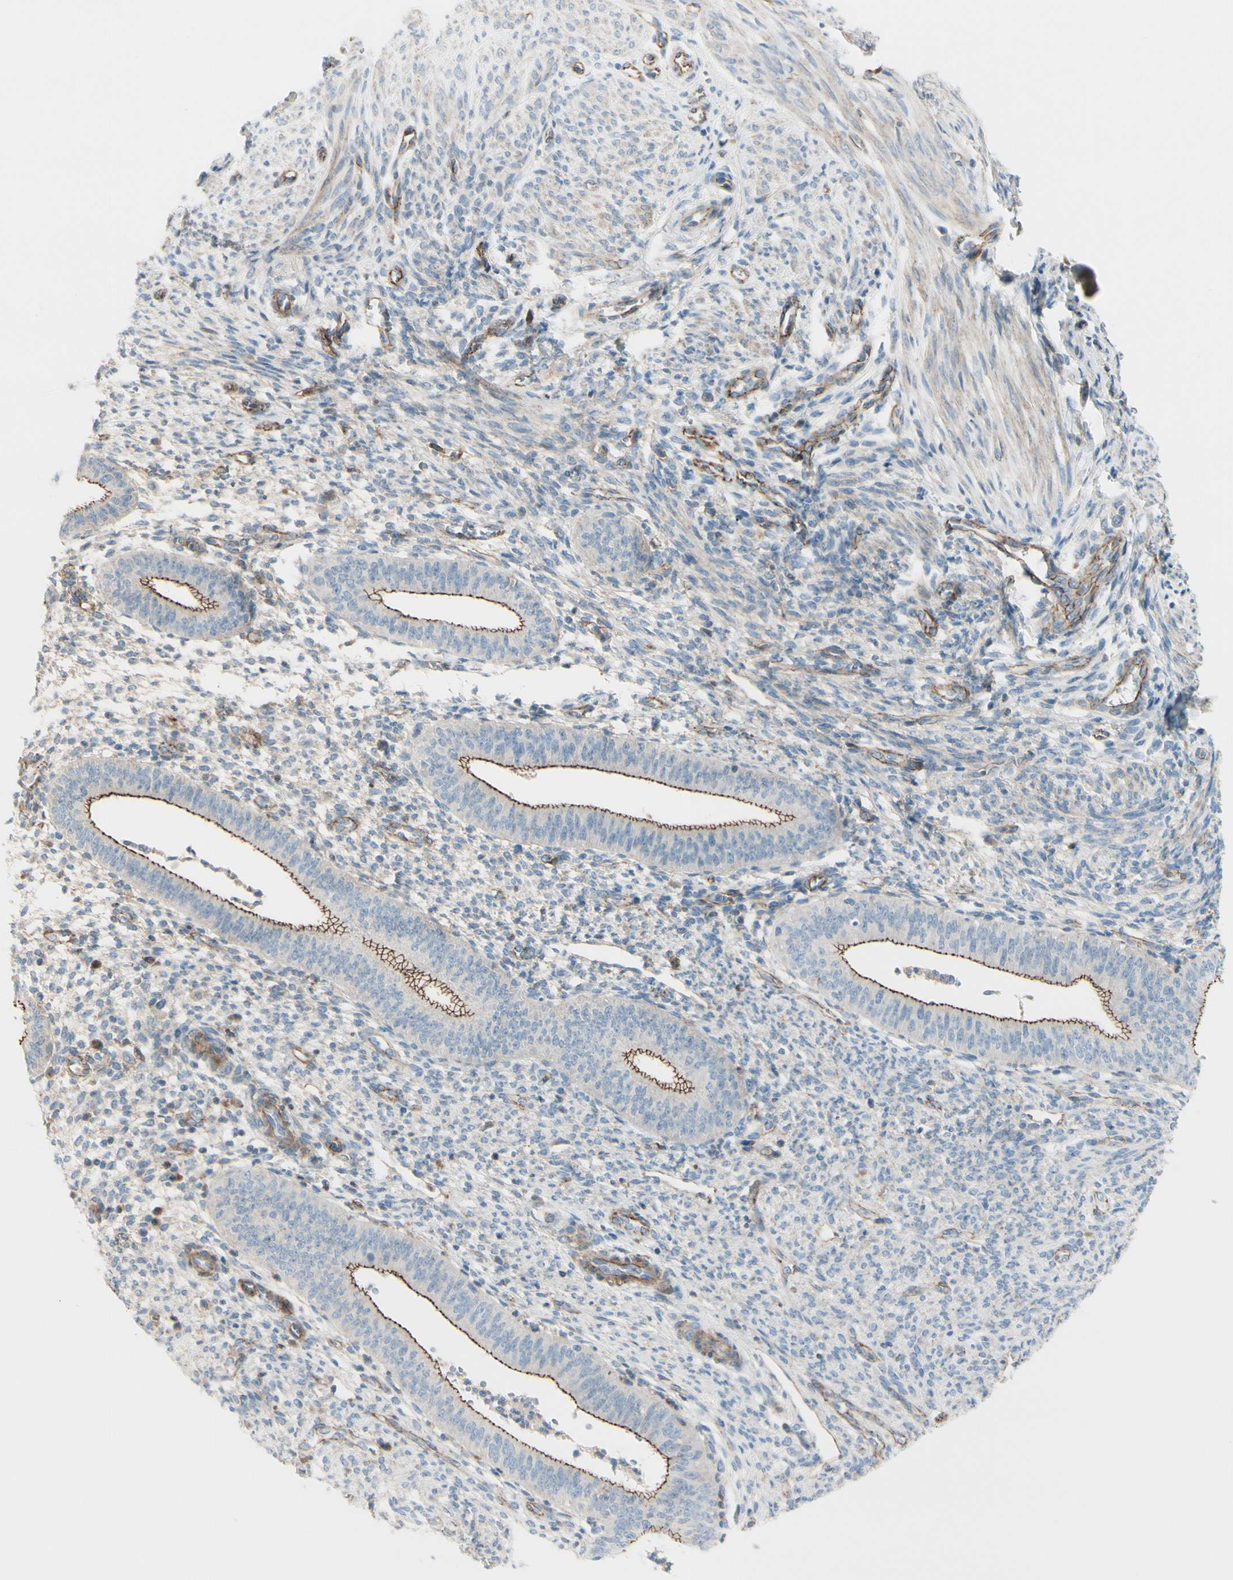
{"staining": {"intensity": "negative", "quantity": "none", "location": "none"}, "tissue": "endometrium", "cell_type": "Cells in endometrial stroma", "image_type": "normal", "snomed": [{"axis": "morphology", "description": "Normal tissue, NOS"}, {"axis": "topography", "description": "Endometrium"}], "caption": "The image shows no staining of cells in endometrial stroma in normal endometrium.", "gene": "TJP1", "patient": {"sex": "female", "age": 35}}